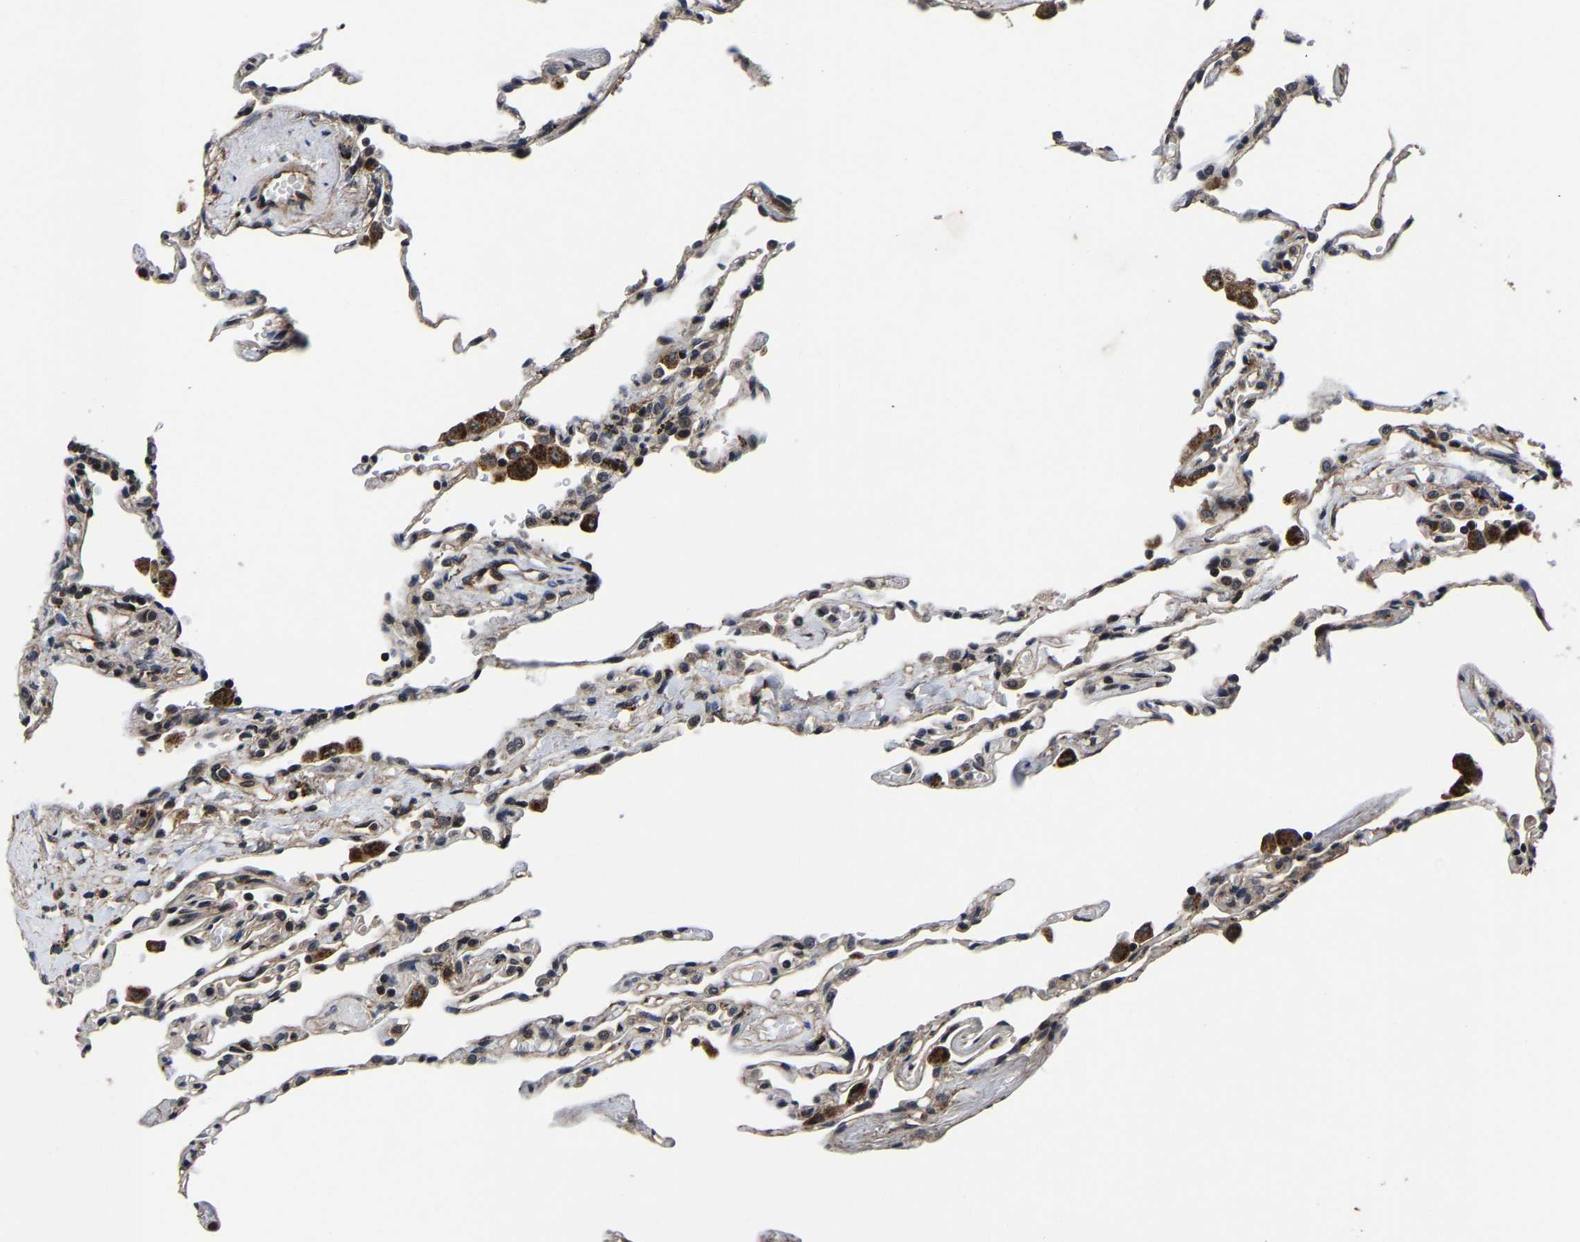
{"staining": {"intensity": "weak", "quantity": "<25%", "location": "cytoplasmic/membranous"}, "tissue": "lung", "cell_type": "Alveolar cells", "image_type": "normal", "snomed": [{"axis": "morphology", "description": "Normal tissue, NOS"}, {"axis": "topography", "description": "Lung"}], "caption": "High magnification brightfield microscopy of benign lung stained with DAB (3,3'-diaminobenzidine) (brown) and counterstained with hematoxylin (blue): alveolar cells show no significant staining. Brightfield microscopy of immunohistochemistry stained with DAB (3,3'-diaminobenzidine) (brown) and hematoxylin (blue), captured at high magnification.", "gene": "ZCCHC7", "patient": {"sex": "male", "age": 59}}